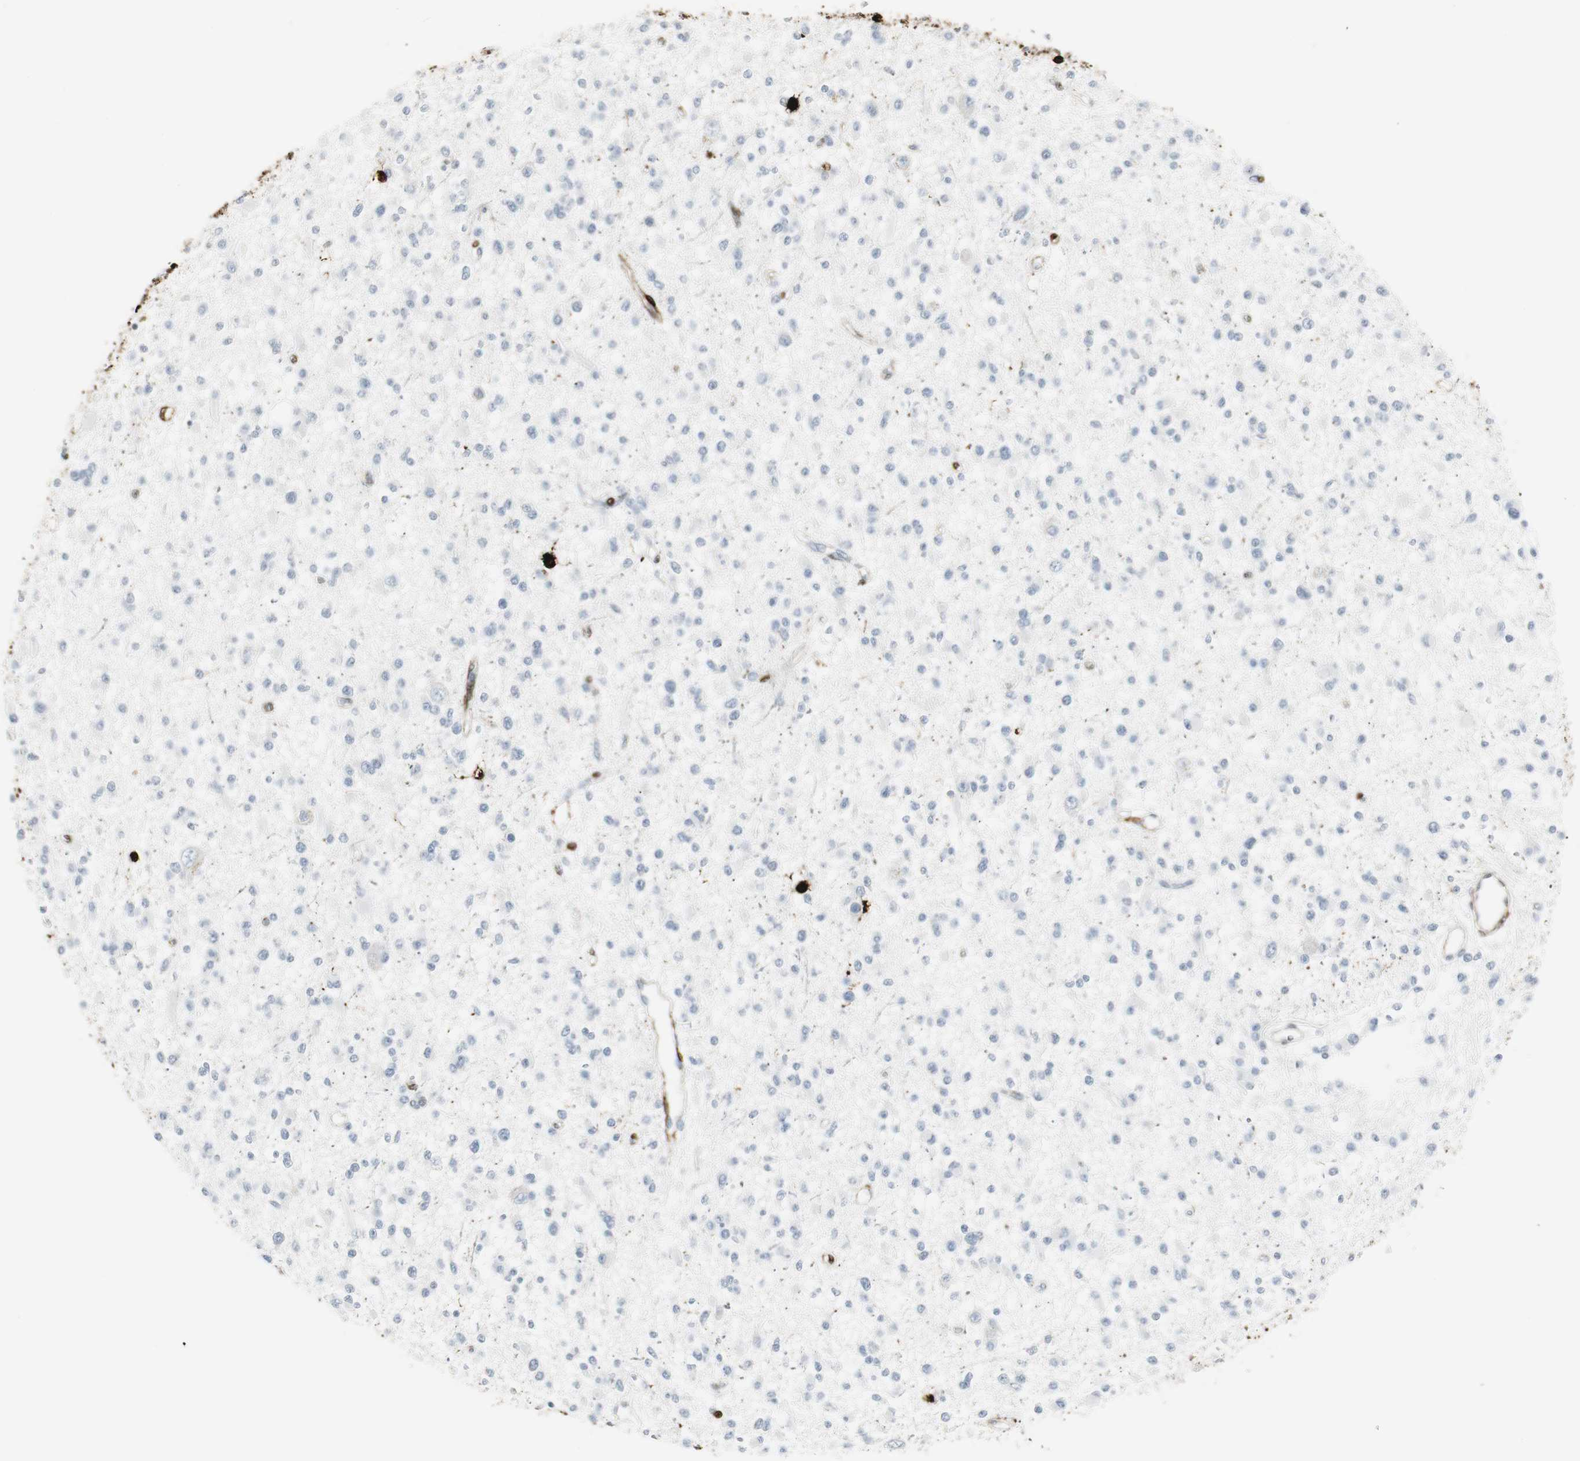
{"staining": {"intensity": "strong", "quantity": "<25%", "location": "cytoplasmic/membranous,nuclear"}, "tissue": "glioma", "cell_type": "Tumor cells", "image_type": "cancer", "snomed": [{"axis": "morphology", "description": "Glioma, malignant, Low grade"}, {"axis": "topography", "description": "Brain"}], "caption": "Immunohistochemistry of human malignant glioma (low-grade) shows medium levels of strong cytoplasmic/membranous and nuclear positivity in approximately <25% of tumor cells. (IHC, brightfield microscopy, high magnification).", "gene": "PPP1R14A", "patient": {"sex": "female", "age": 22}}